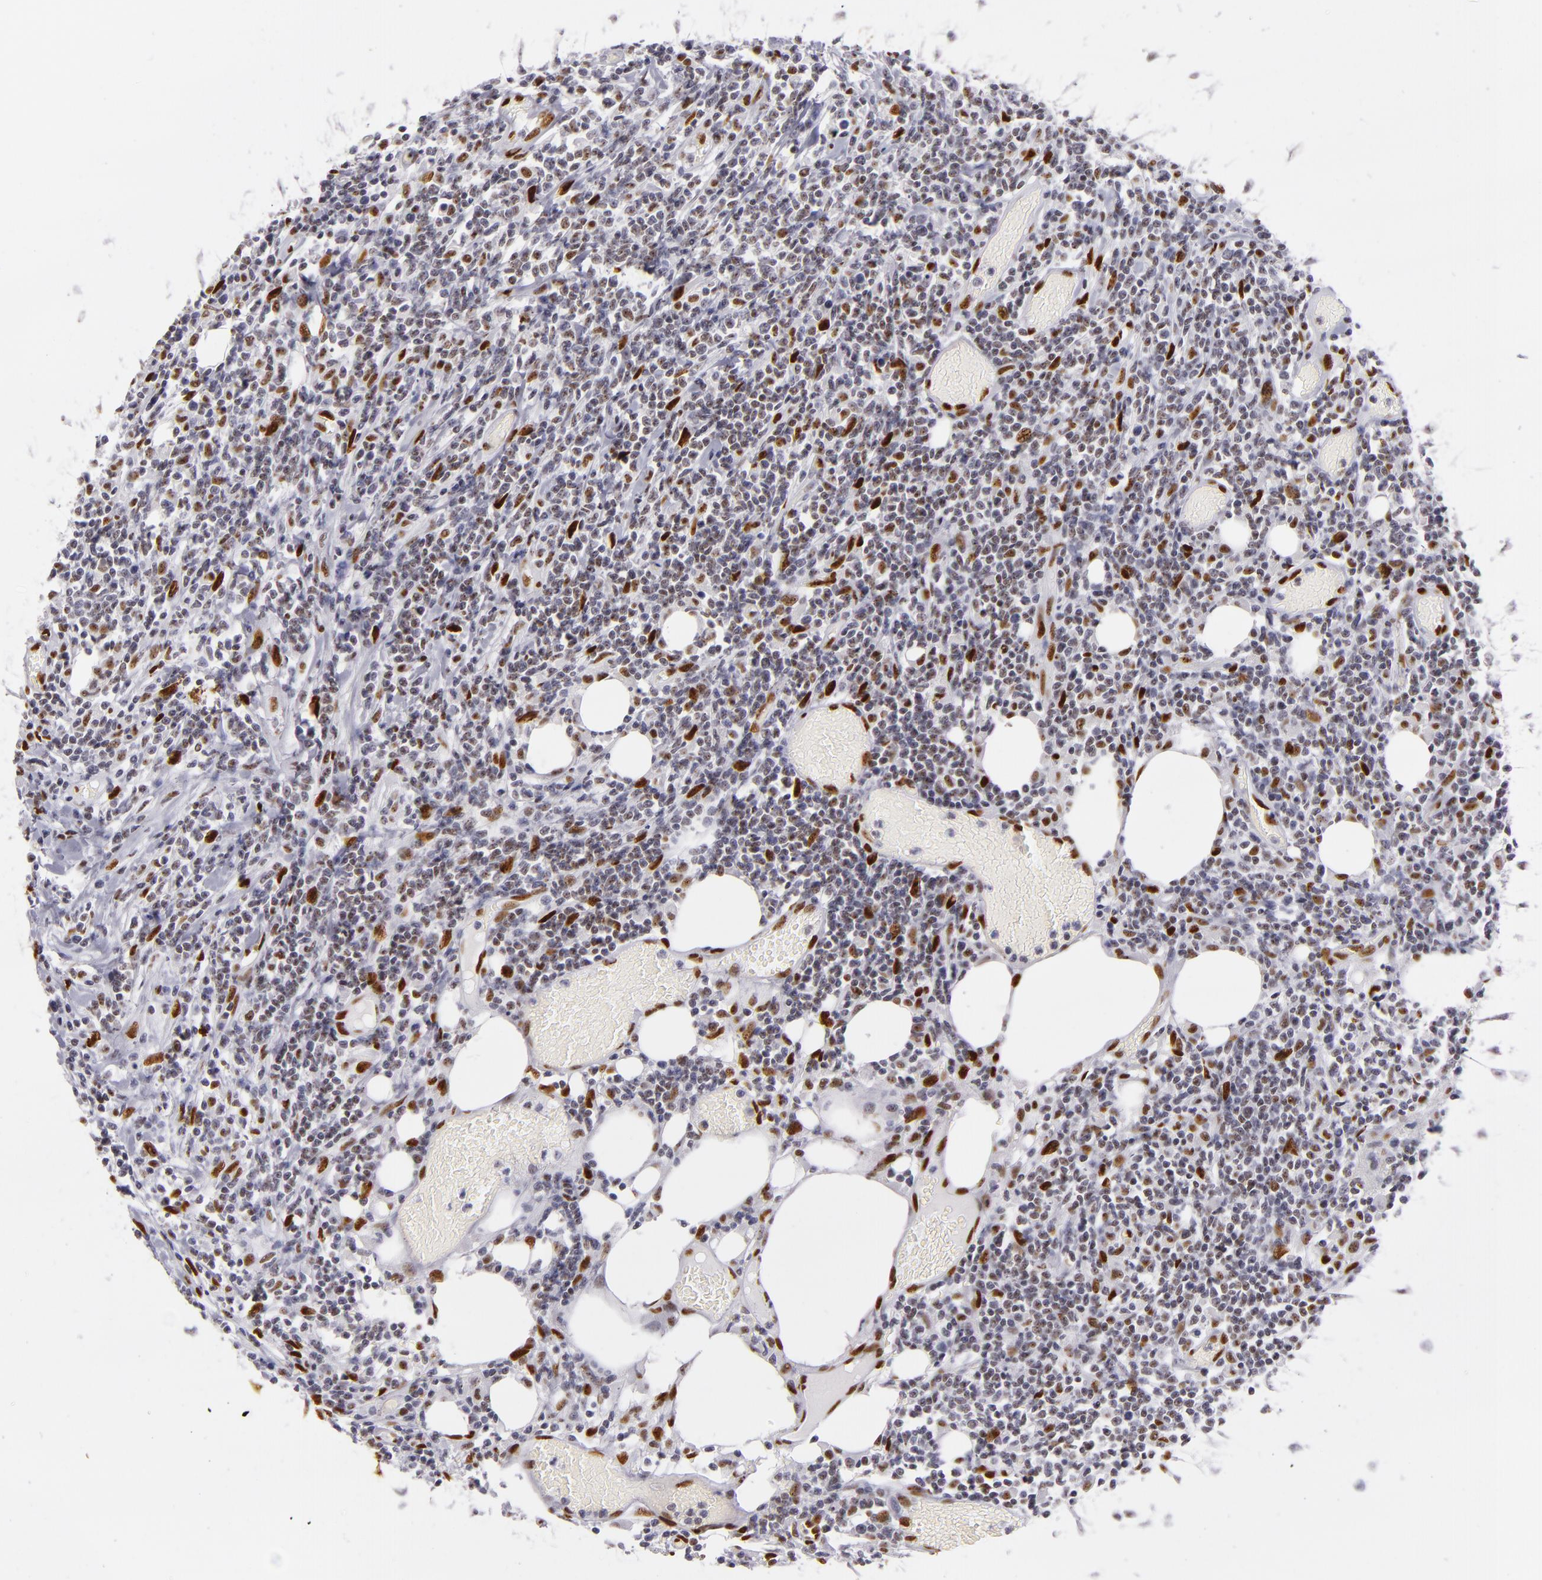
{"staining": {"intensity": "moderate", "quantity": "25%-75%", "location": "nuclear"}, "tissue": "lymphoma", "cell_type": "Tumor cells", "image_type": "cancer", "snomed": [{"axis": "morphology", "description": "Malignant lymphoma, non-Hodgkin's type, High grade"}, {"axis": "topography", "description": "Colon"}], "caption": "IHC (DAB) staining of human high-grade malignant lymphoma, non-Hodgkin's type shows moderate nuclear protein staining in approximately 25%-75% of tumor cells. (DAB (3,3'-diaminobenzidine) IHC, brown staining for protein, blue staining for nuclei).", "gene": "TOP3A", "patient": {"sex": "male", "age": 82}}